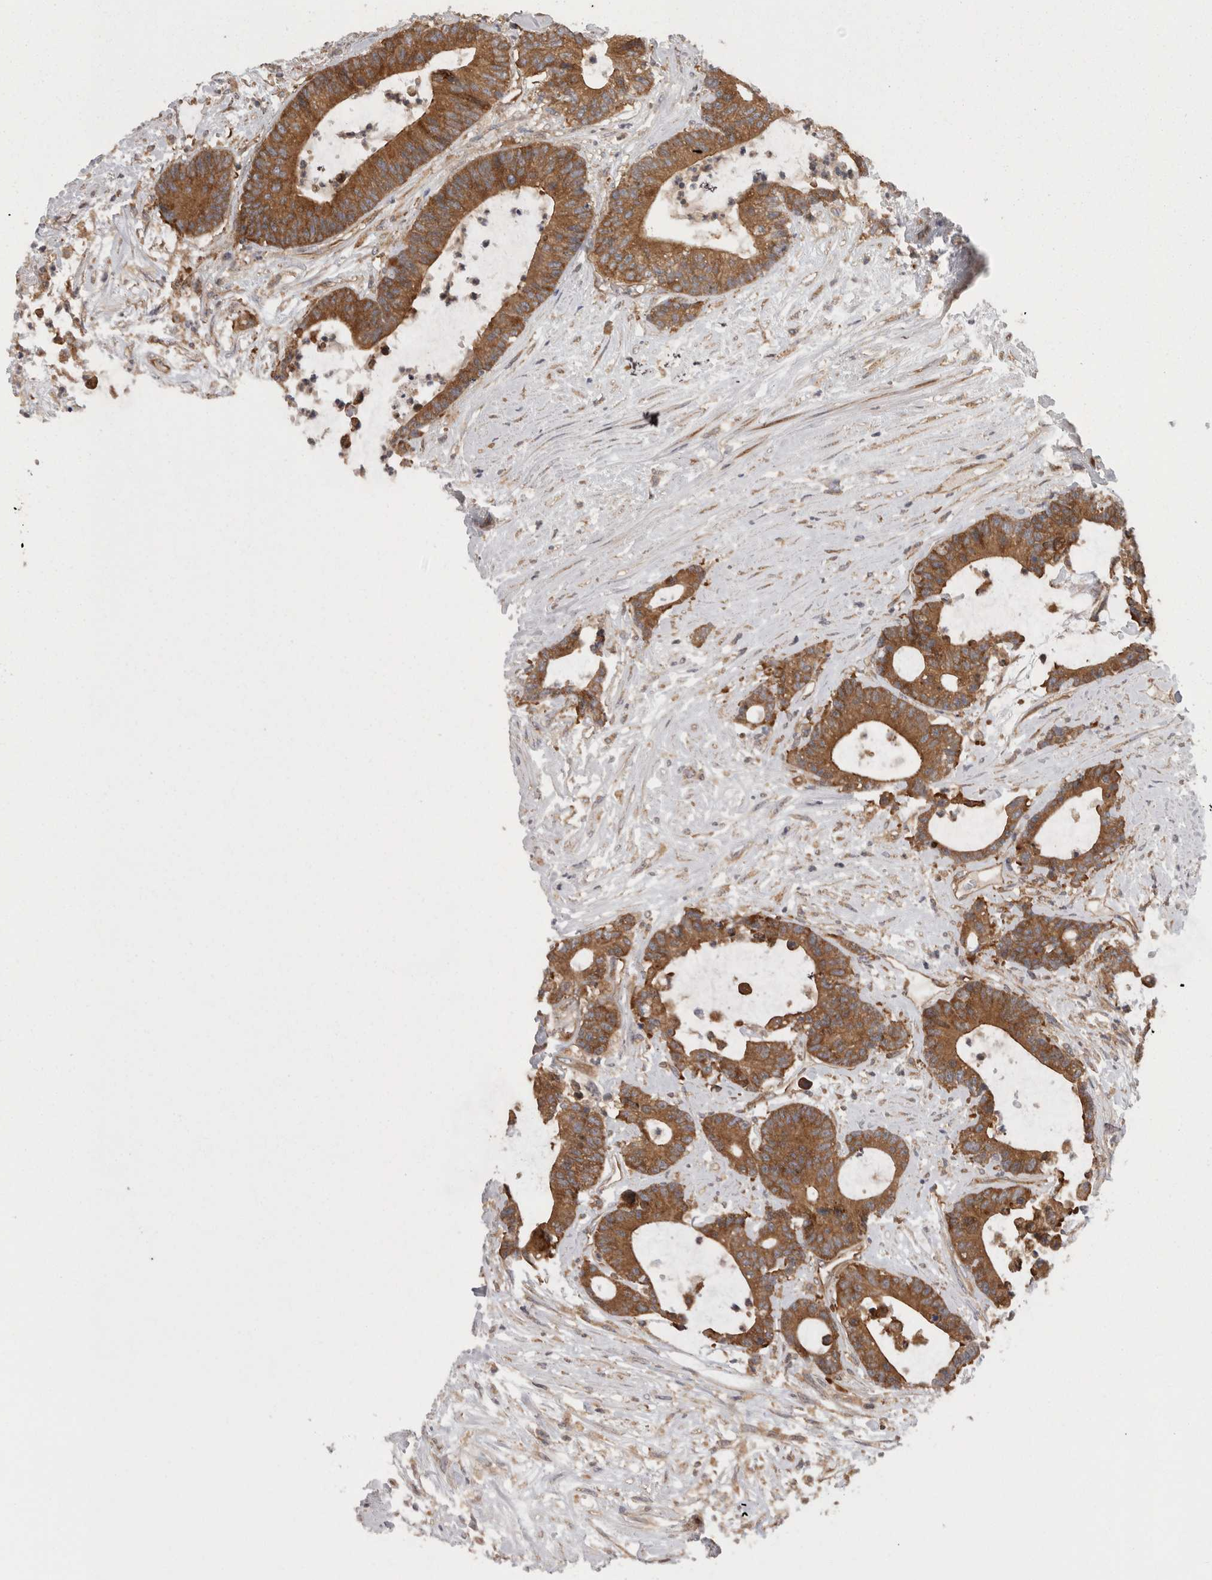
{"staining": {"intensity": "moderate", "quantity": ">75%", "location": "cytoplasmic/membranous"}, "tissue": "colorectal cancer", "cell_type": "Tumor cells", "image_type": "cancer", "snomed": [{"axis": "morphology", "description": "Adenocarcinoma, NOS"}, {"axis": "topography", "description": "Colon"}], "caption": "A photomicrograph of human adenocarcinoma (colorectal) stained for a protein displays moderate cytoplasmic/membranous brown staining in tumor cells.", "gene": "SMCR8", "patient": {"sex": "female", "age": 84}}